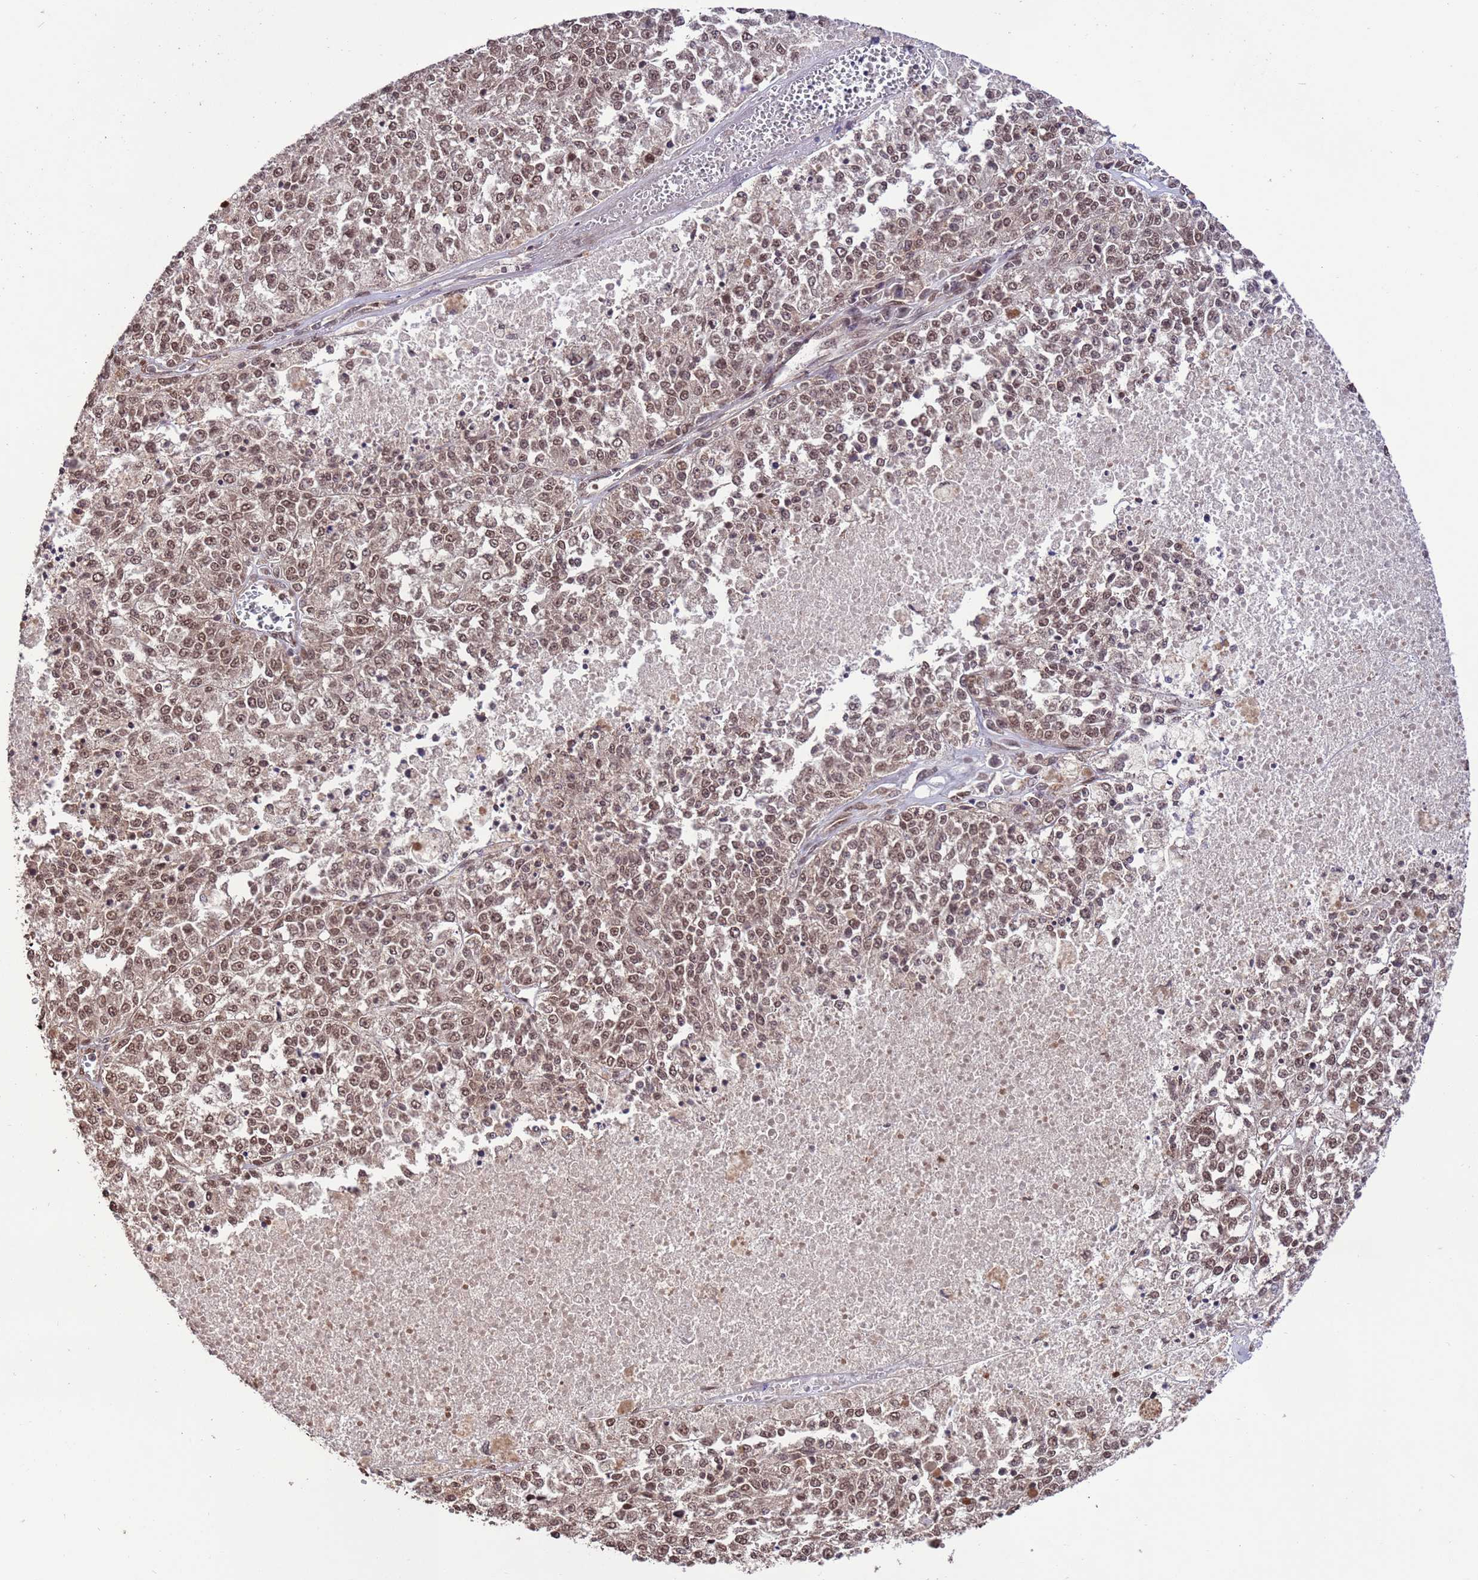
{"staining": {"intensity": "moderate", "quantity": ">75%", "location": "nuclear"}, "tissue": "melanoma", "cell_type": "Tumor cells", "image_type": "cancer", "snomed": [{"axis": "morphology", "description": "Malignant melanoma, NOS"}, {"axis": "topography", "description": "Skin"}], "caption": "This micrograph shows immunohistochemistry (IHC) staining of human melanoma, with medium moderate nuclear expression in about >75% of tumor cells.", "gene": "VSTM4", "patient": {"sex": "female", "age": 64}}